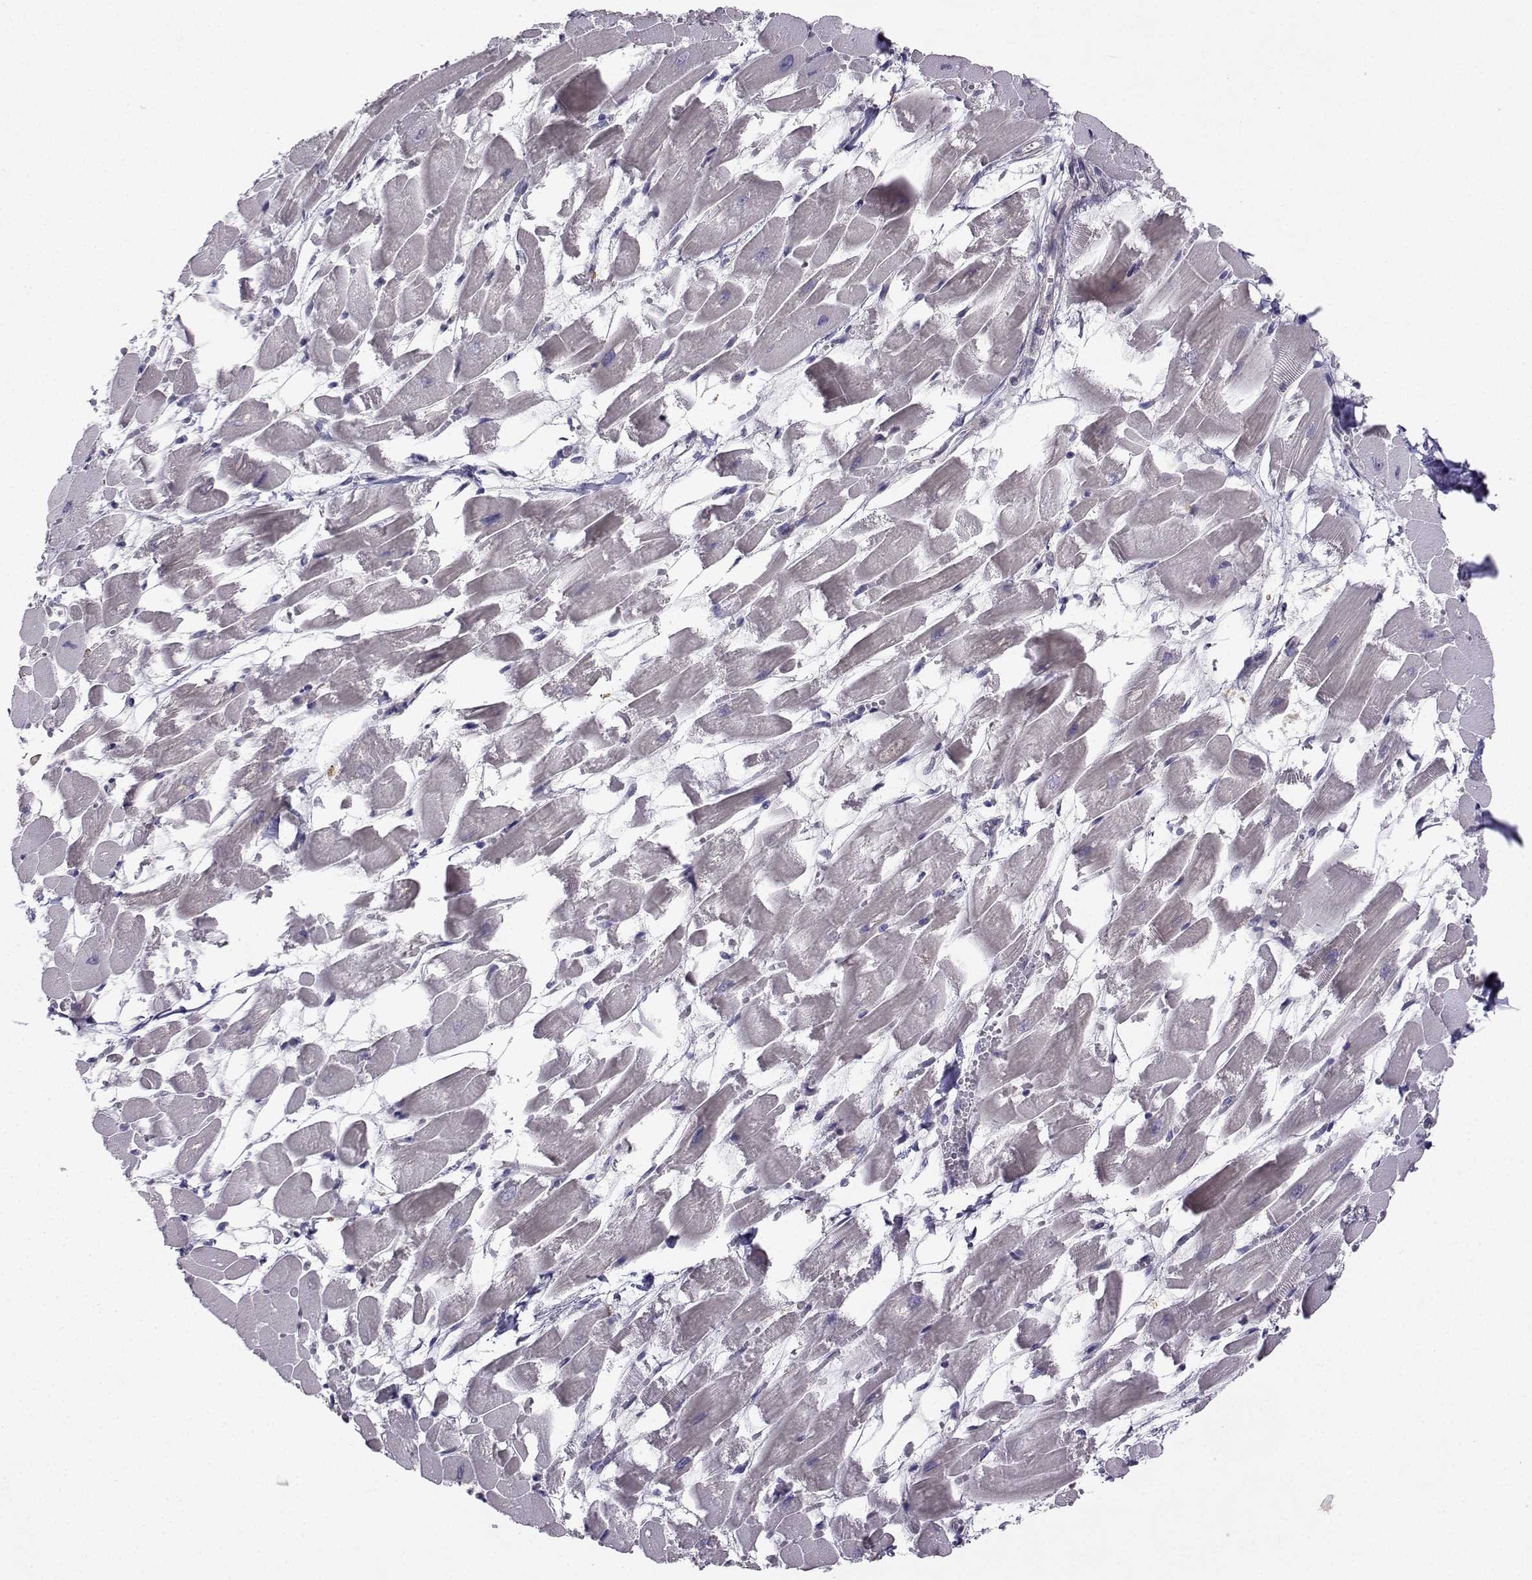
{"staining": {"intensity": "negative", "quantity": "none", "location": "none"}, "tissue": "heart muscle", "cell_type": "Cardiomyocytes", "image_type": "normal", "snomed": [{"axis": "morphology", "description": "Normal tissue, NOS"}, {"axis": "topography", "description": "Heart"}], "caption": "An immunohistochemistry photomicrograph of unremarkable heart muscle is shown. There is no staining in cardiomyocytes of heart muscle. (Stains: DAB (3,3'-diaminobenzidine) IHC with hematoxylin counter stain, Microscopy: brightfield microscopy at high magnification).", "gene": "STXBP5", "patient": {"sex": "female", "age": 52}}